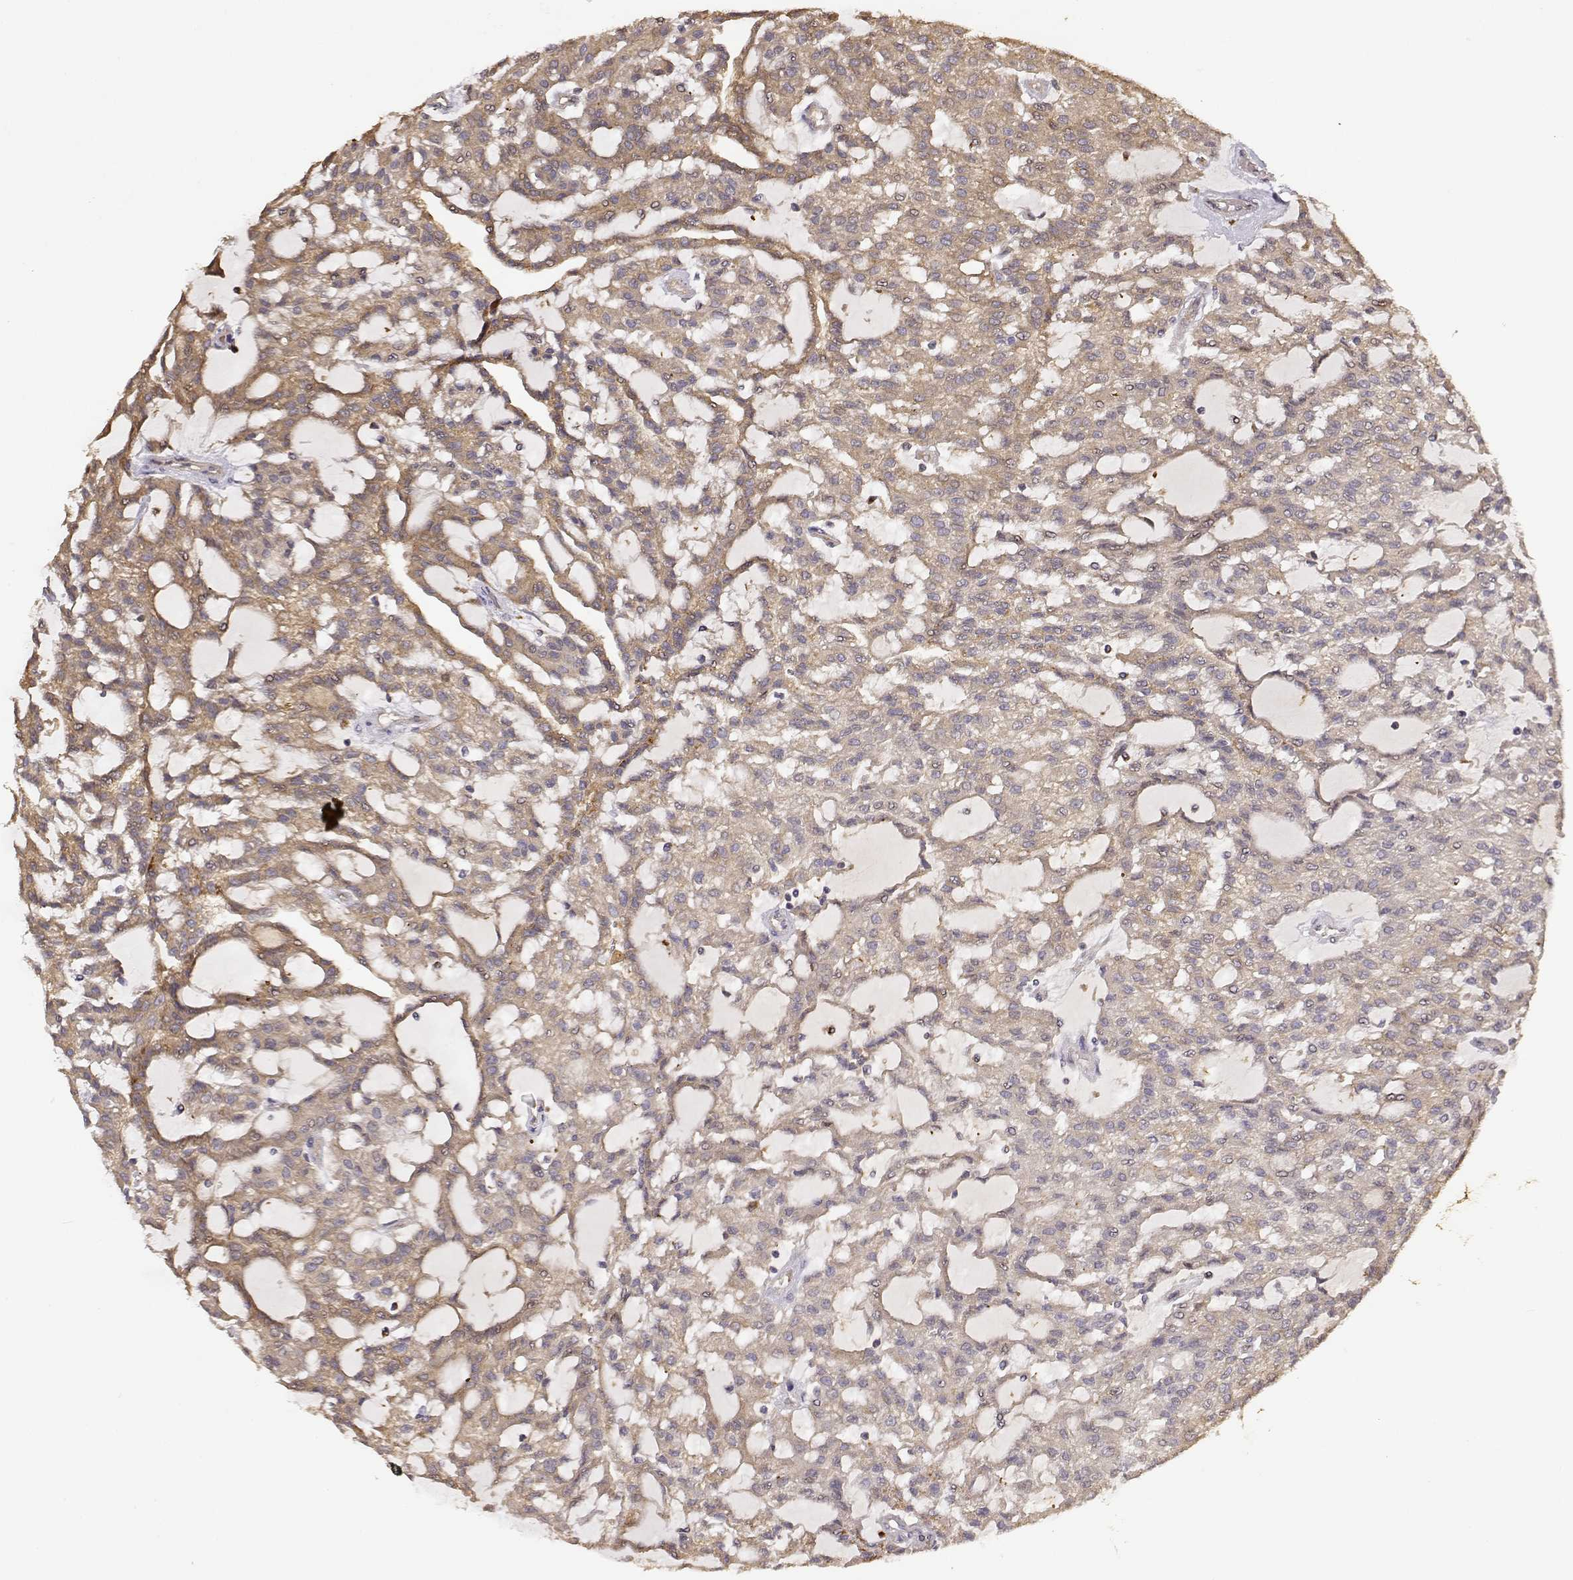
{"staining": {"intensity": "weak", "quantity": ">75%", "location": "cytoplasmic/membranous"}, "tissue": "renal cancer", "cell_type": "Tumor cells", "image_type": "cancer", "snomed": [{"axis": "morphology", "description": "Adenocarcinoma, NOS"}, {"axis": "topography", "description": "Kidney"}], "caption": "Immunohistochemistry staining of renal cancer (adenocarcinoma), which reveals low levels of weak cytoplasmic/membranous positivity in approximately >75% of tumor cells indicating weak cytoplasmic/membranous protein positivity. The staining was performed using DAB (brown) for protein detection and nuclei were counterstained in hematoxylin (blue).", "gene": "CRIM1", "patient": {"sex": "male", "age": 63}}